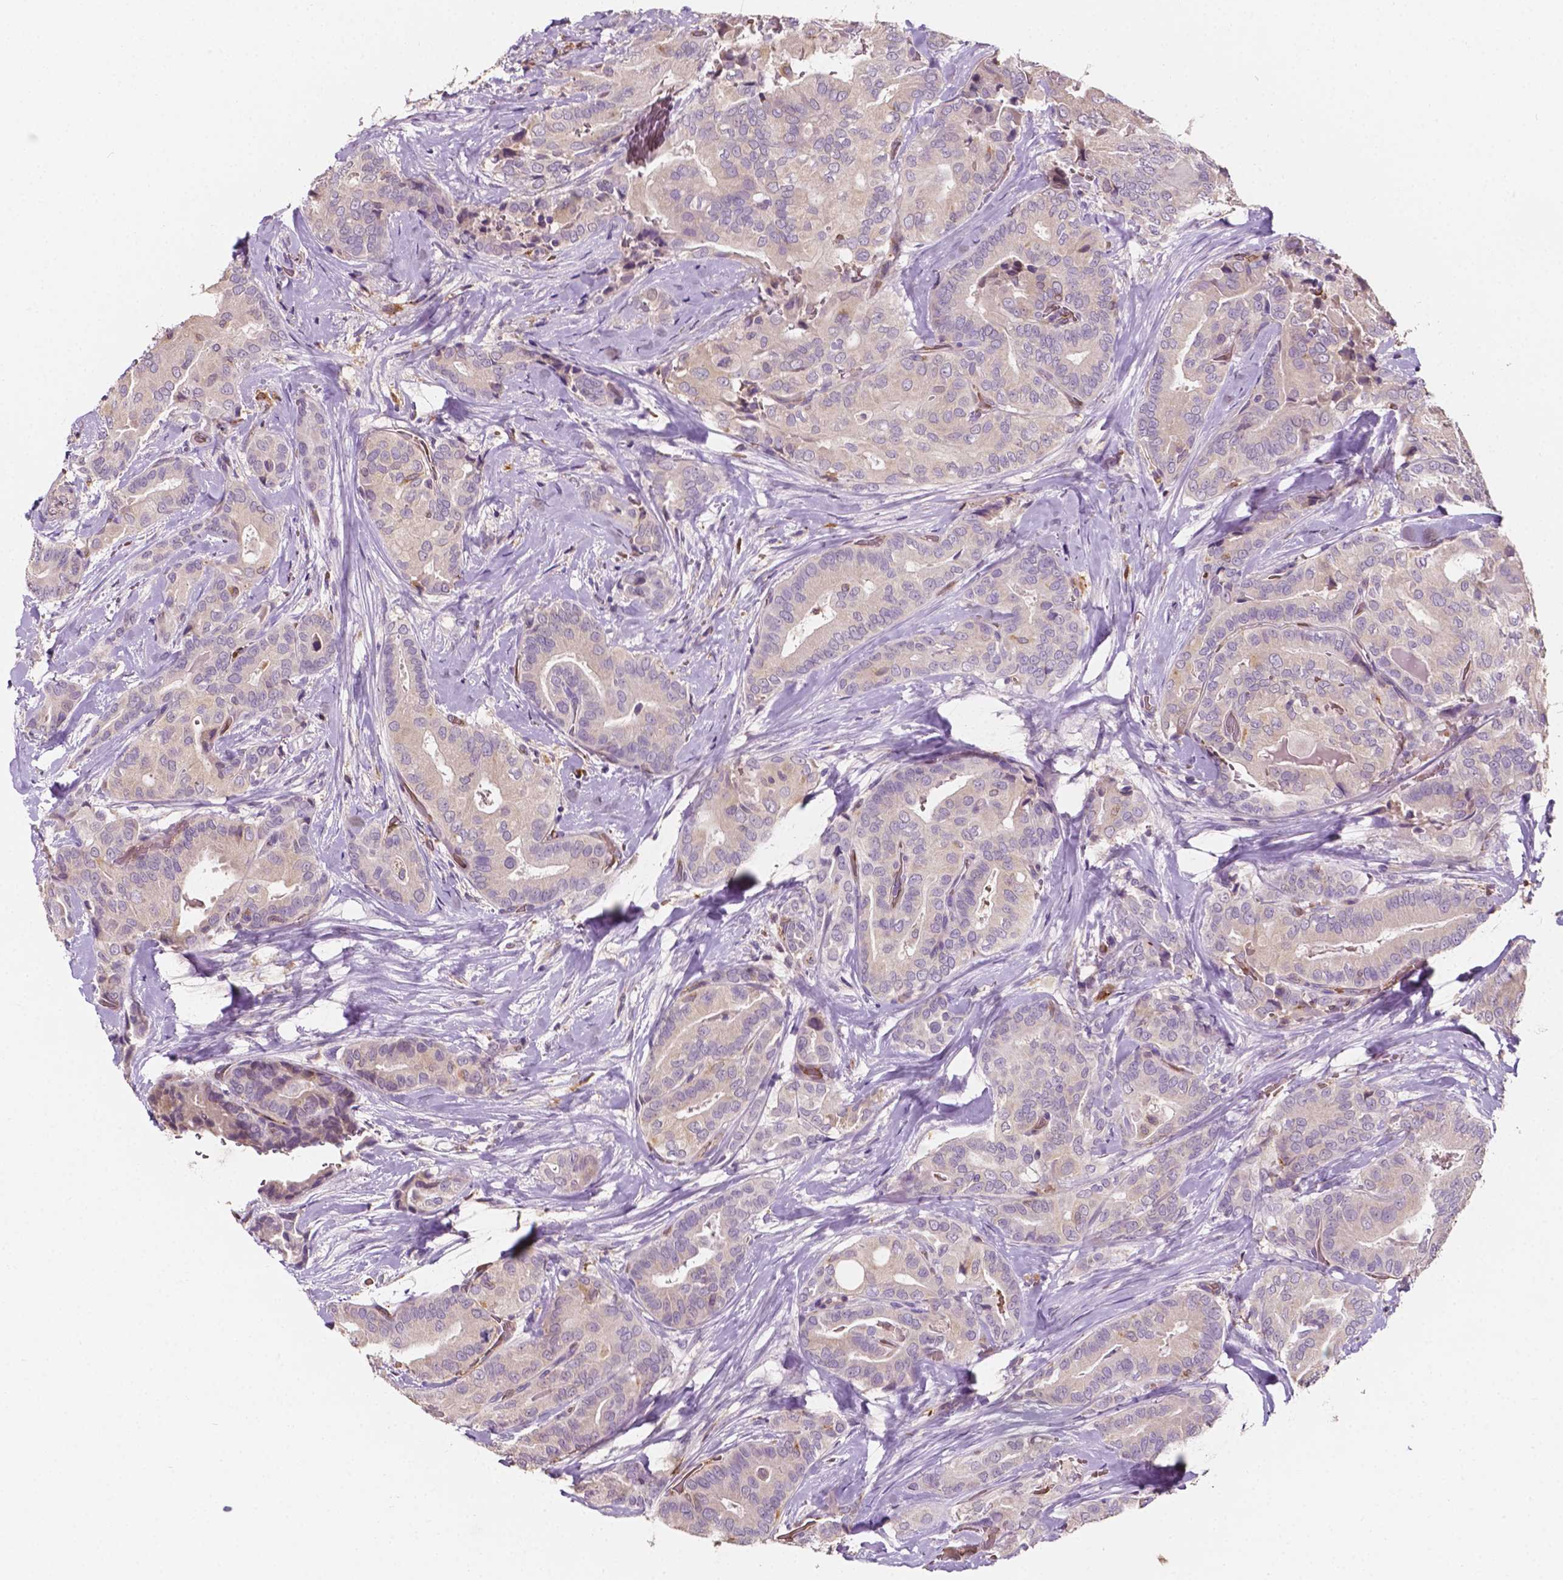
{"staining": {"intensity": "negative", "quantity": "none", "location": "none"}, "tissue": "thyroid cancer", "cell_type": "Tumor cells", "image_type": "cancer", "snomed": [{"axis": "morphology", "description": "Papillary adenocarcinoma, NOS"}, {"axis": "topography", "description": "Thyroid gland"}], "caption": "Immunohistochemical staining of human thyroid cancer (papillary adenocarcinoma) displays no significant expression in tumor cells.", "gene": "SLC22A4", "patient": {"sex": "male", "age": 61}}